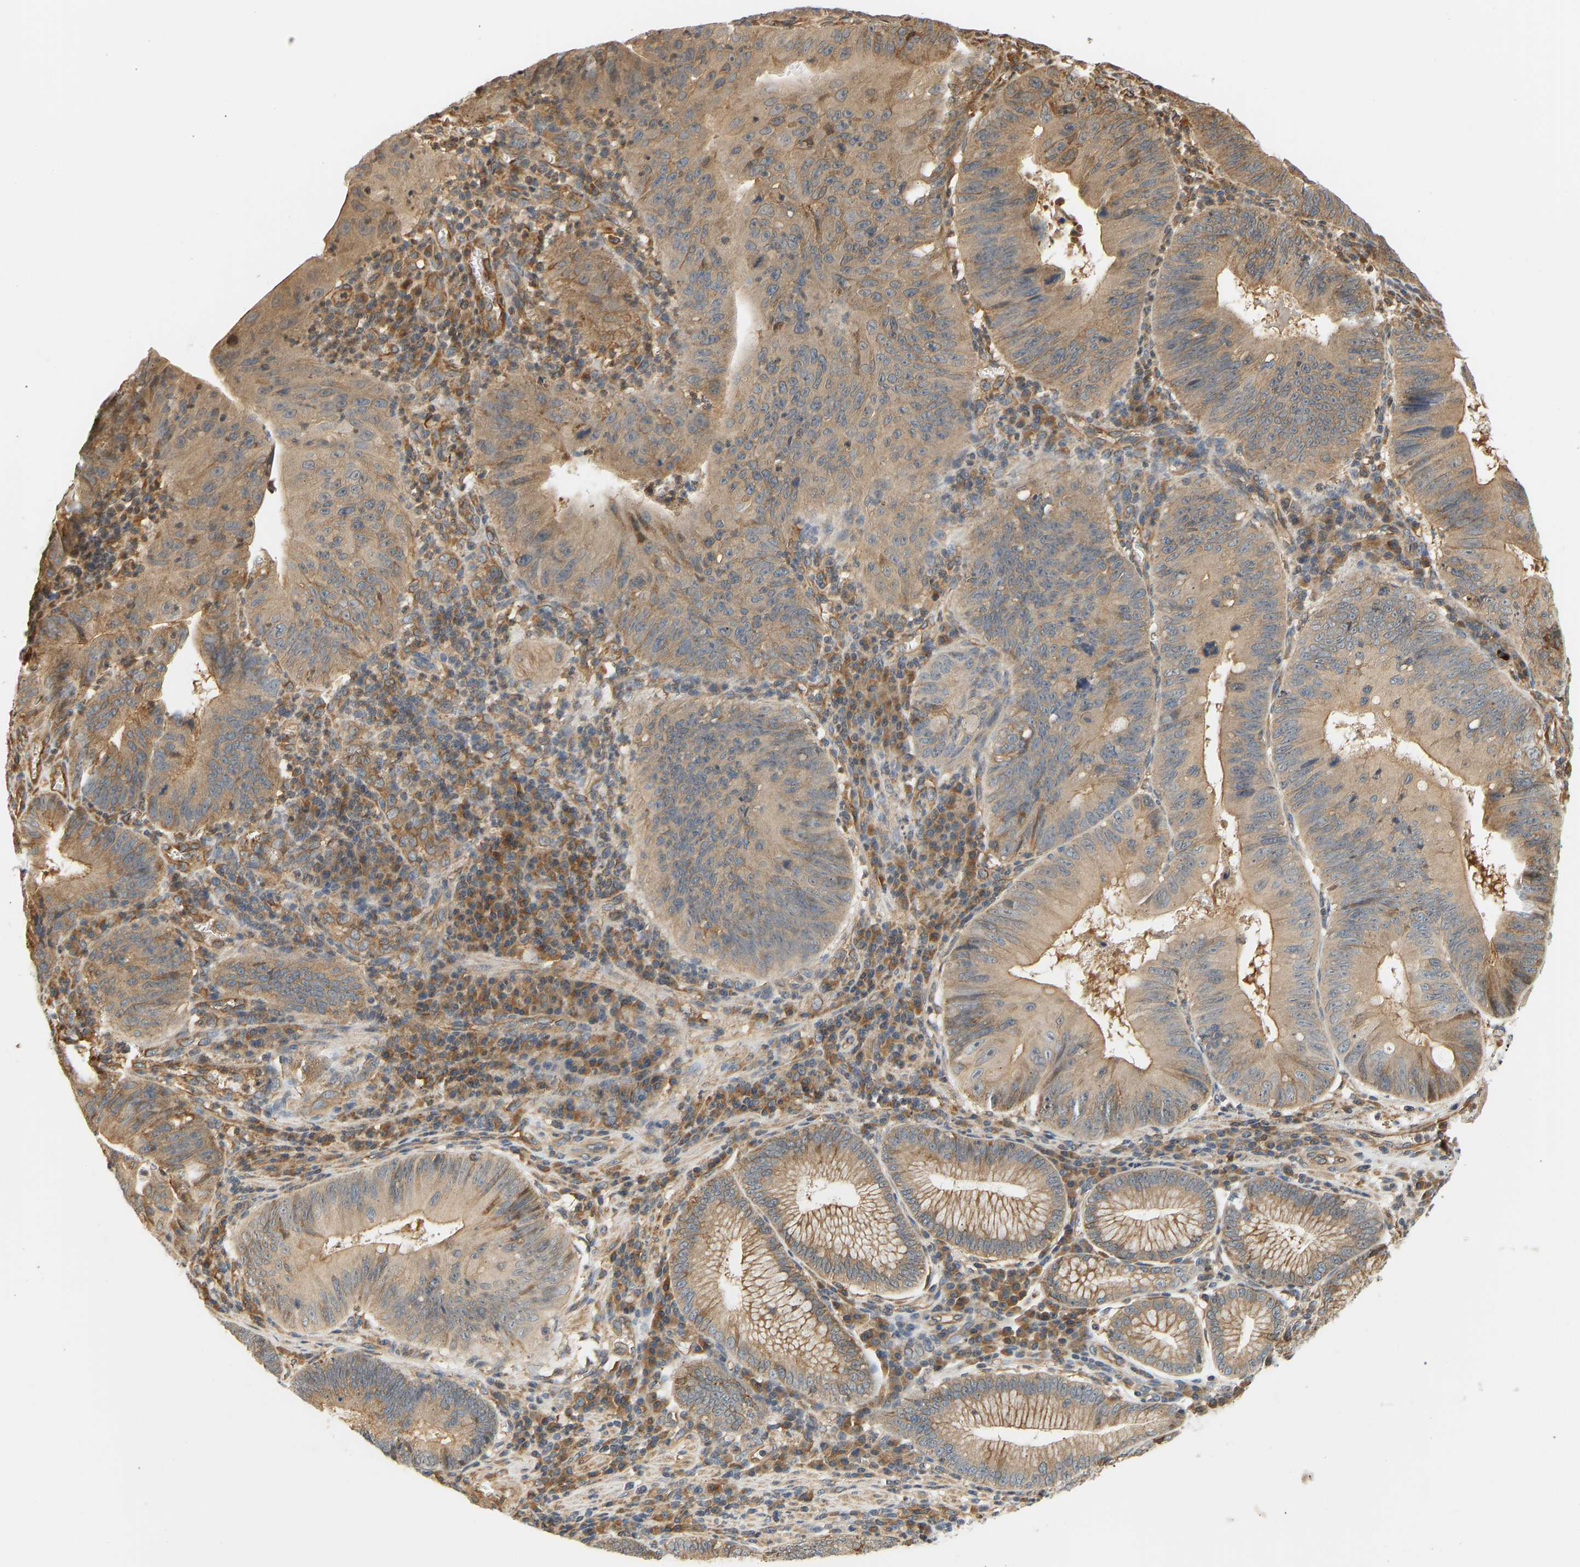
{"staining": {"intensity": "moderate", "quantity": "25%-75%", "location": "cytoplasmic/membranous"}, "tissue": "stomach cancer", "cell_type": "Tumor cells", "image_type": "cancer", "snomed": [{"axis": "morphology", "description": "Adenocarcinoma, NOS"}, {"axis": "topography", "description": "Stomach"}], "caption": "DAB immunohistochemical staining of stomach cancer exhibits moderate cytoplasmic/membranous protein expression in approximately 25%-75% of tumor cells.", "gene": "CEP57", "patient": {"sex": "male", "age": 59}}